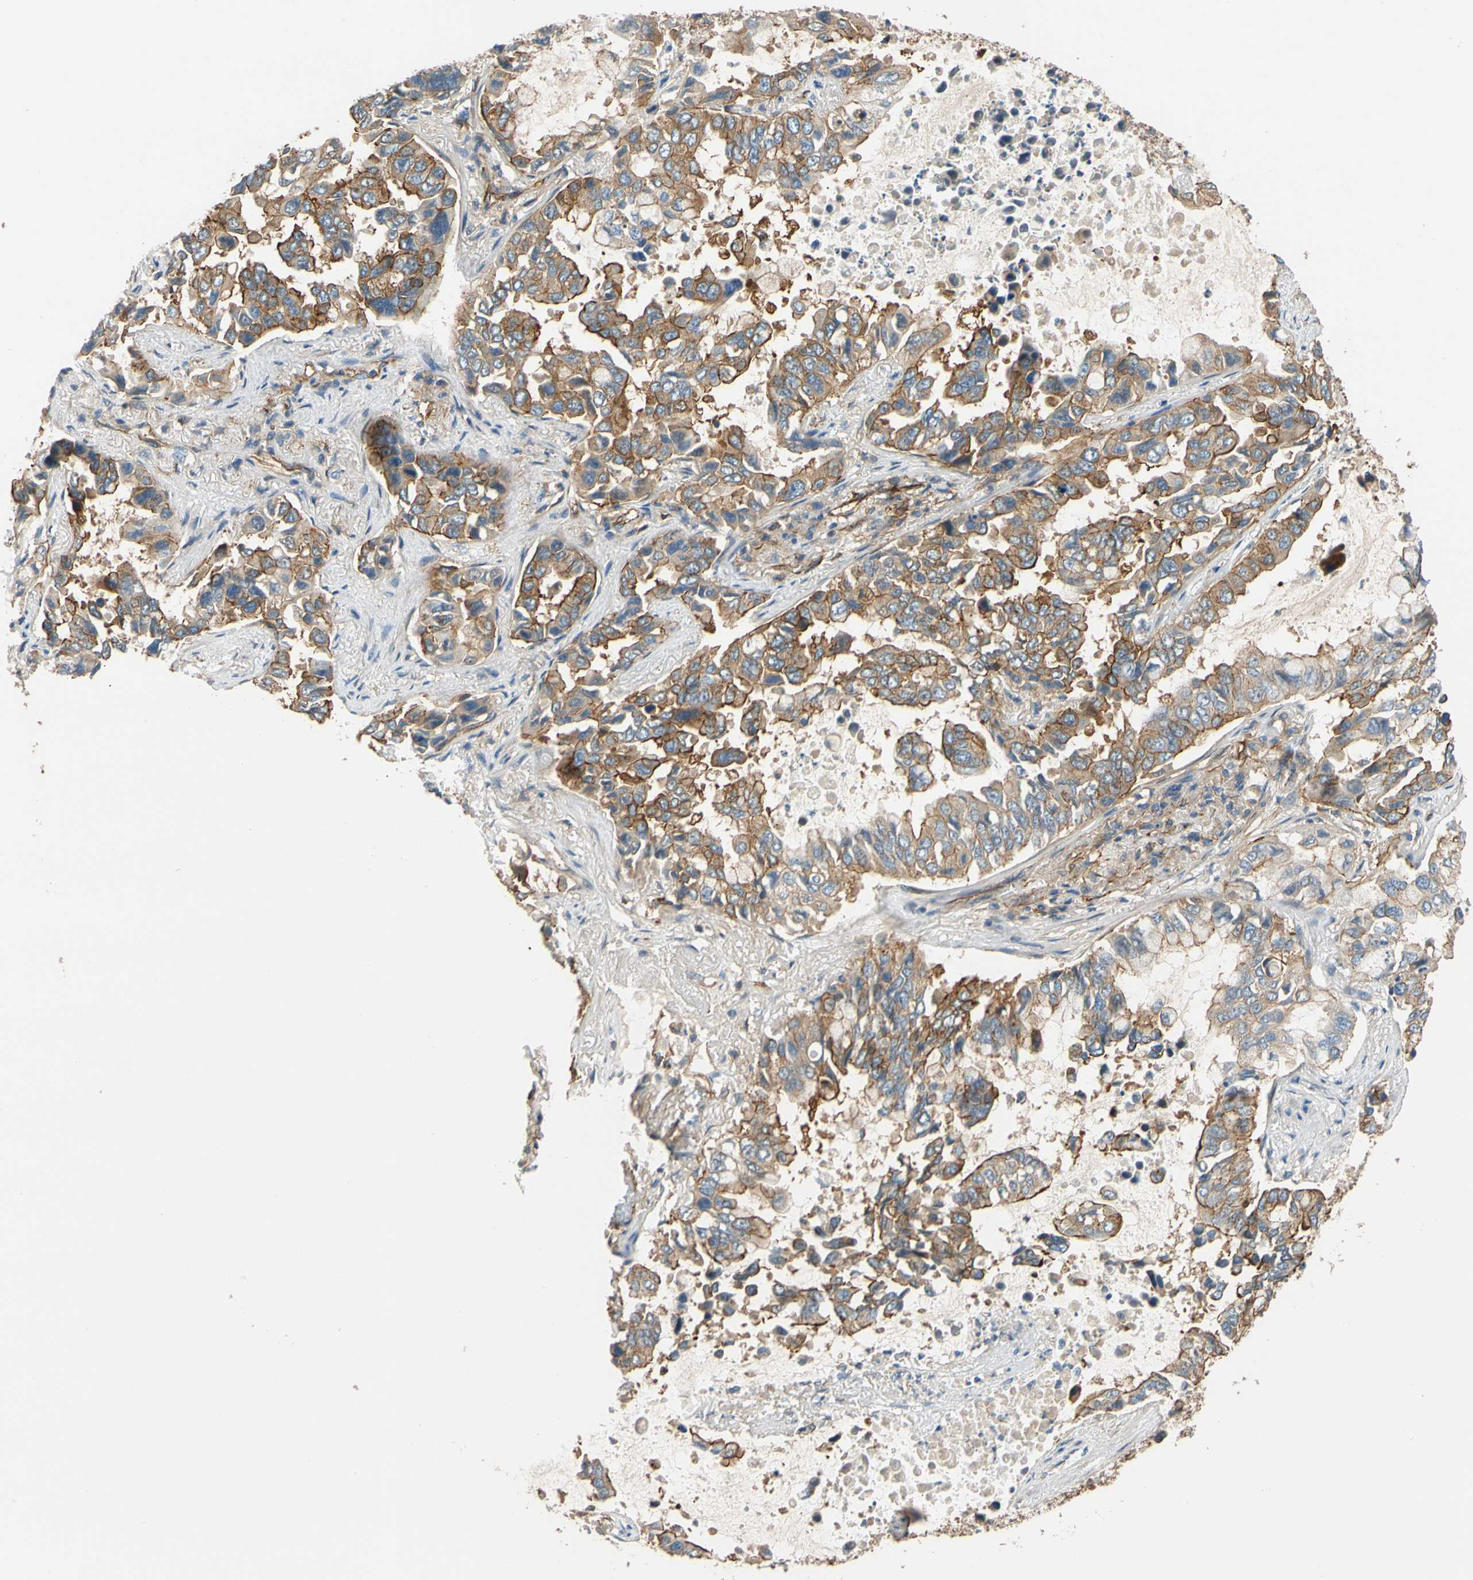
{"staining": {"intensity": "strong", "quantity": "25%-75%", "location": "cytoplasmic/membranous"}, "tissue": "lung cancer", "cell_type": "Tumor cells", "image_type": "cancer", "snomed": [{"axis": "morphology", "description": "Adenocarcinoma, NOS"}, {"axis": "topography", "description": "Lung"}], "caption": "IHC (DAB) staining of human adenocarcinoma (lung) reveals strong cytoplasmic/membranous protein positivity in about 25%-75% of tumor cells. (brown staining indicates protein expression, while blue staining denotes nuclei).", "gene": "SPTAN1", "patient": {"sex": "male", "age": 64}}